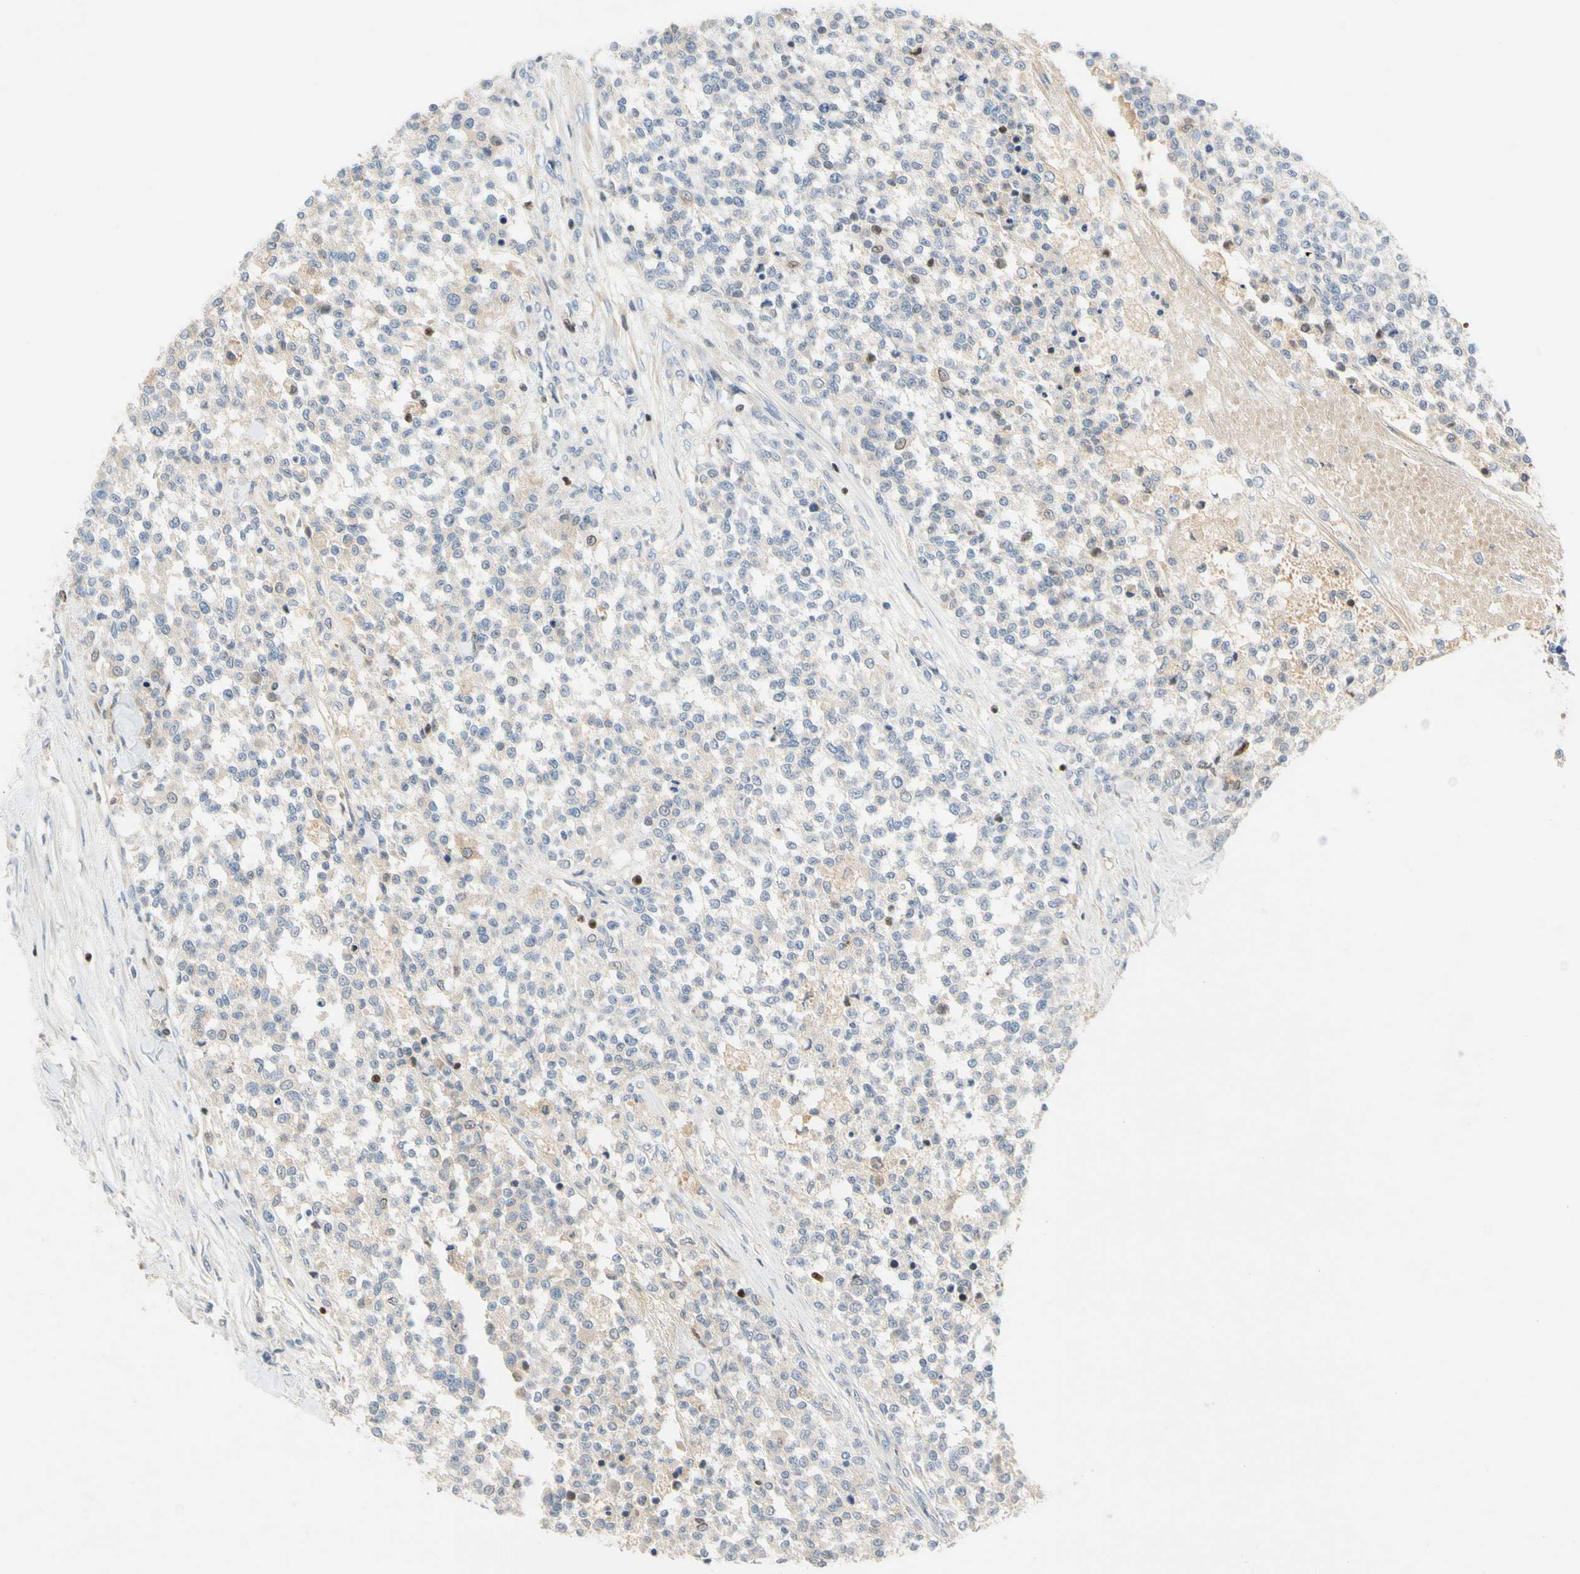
{"staining": {"intensity": "negative", "quantity": "none", "location": "none"}, "tissue": "testis cancer", "cell_type": "Tumor cells", "image_type": "cancer", "snomed": [{"axis": "morphology", "description": "Seminoma, NOS"}, {"axis": "topography", "description": "Testis"}], "caption": "Seminoma (testis) was stained to show a protein in brown. There is no significant expression in tumor cells. (Immunohistochemistry (ihc), brightfield microscopy, high magnification).", "gene": "SP140", "patient": {"sex": "male", "age": 59}}